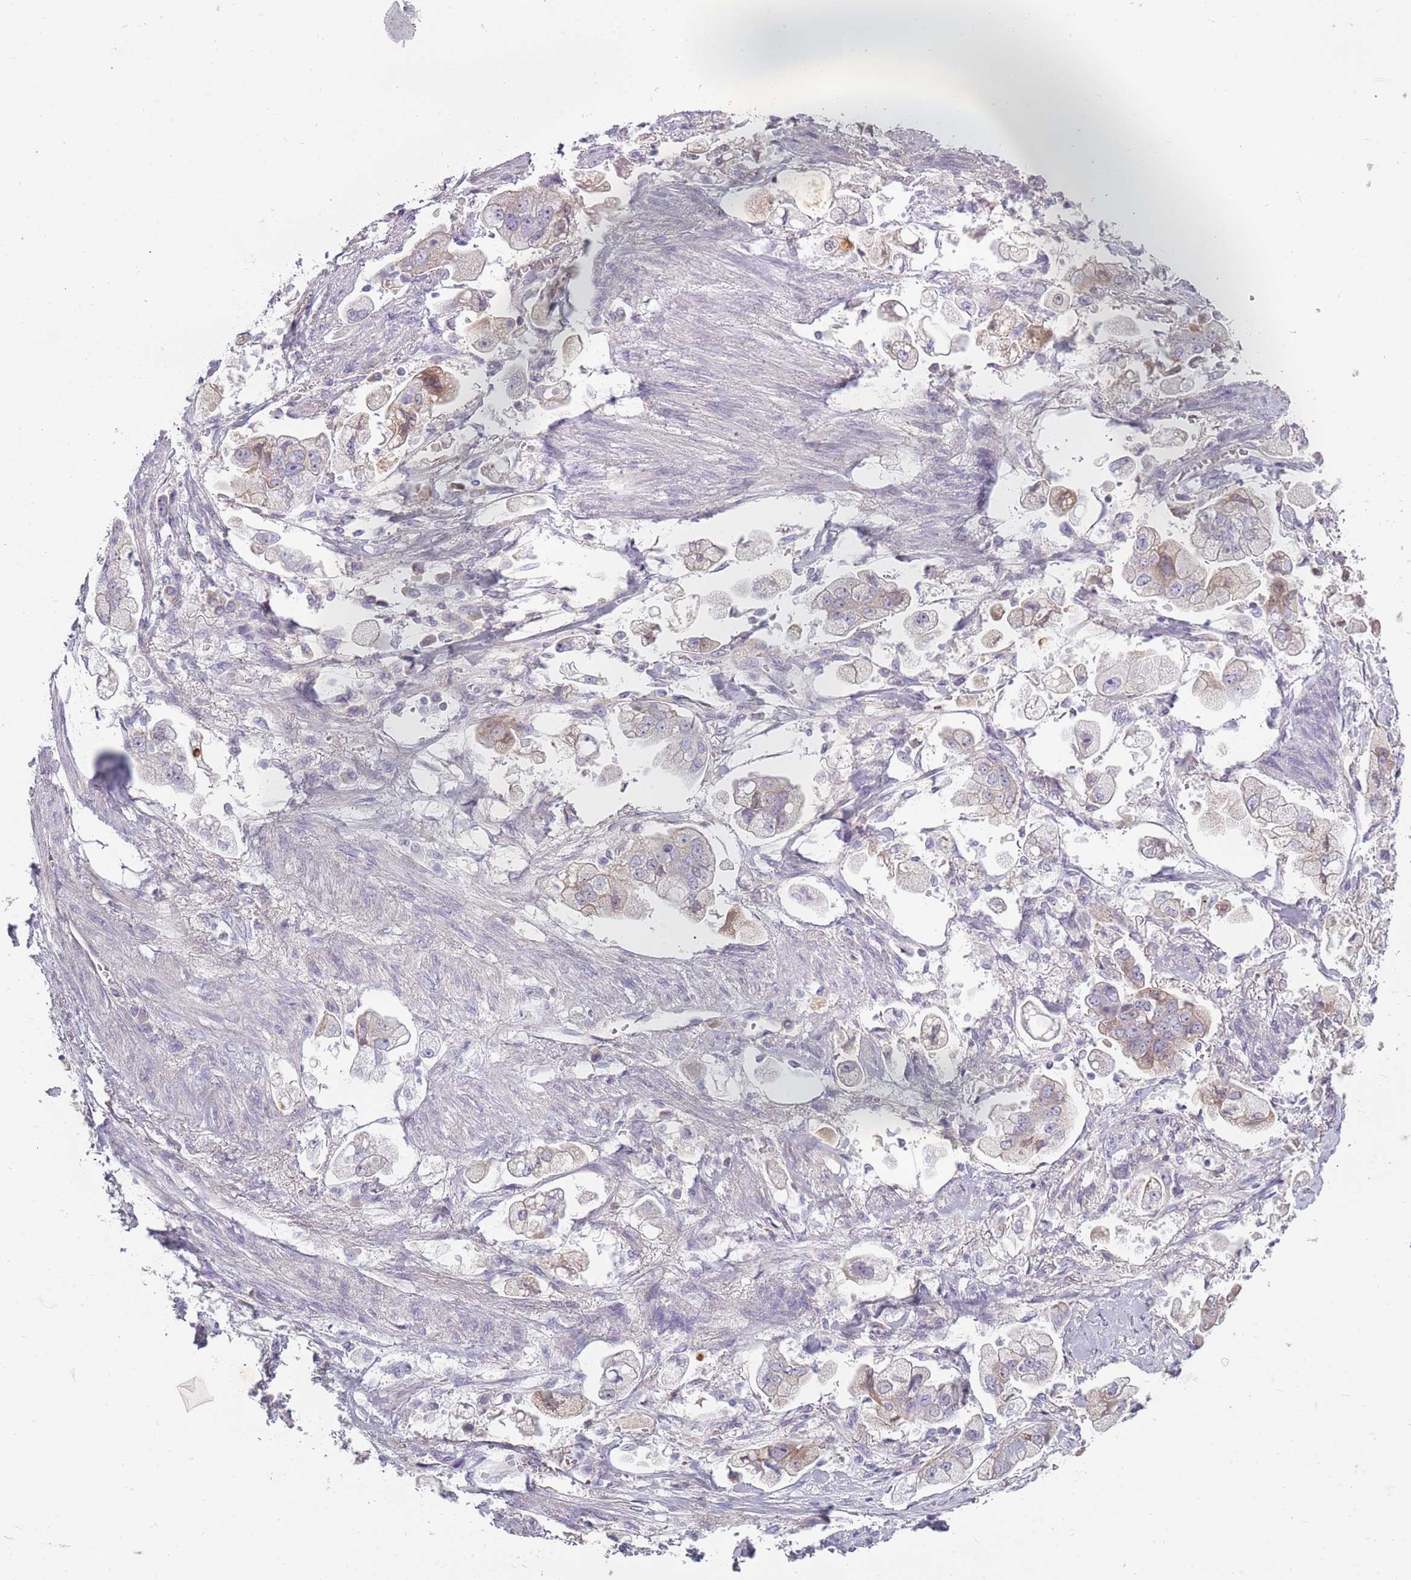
{"staining": {"intensity": "weak", "quantity": "<25%", "location": "cytoplasmic/membranous"}, "tissue": "stomach cancer", "cell_type": "Tumor cells", "image_type": "cancer", "snomed": [{"axis": "morphology", "description": "Adenocarcinoma, NOS"}, {"axis": "topography", "description": "Stomach"}], "caption": "DAB (3,3'-diaminobenzidine) immunohistochemical staining of human adenocarcinoma (stomach) exhibits no significant staining in tumor cells.", "gene": "TNFRSF6B", "patient": {"sex": "male", "age": 62}}